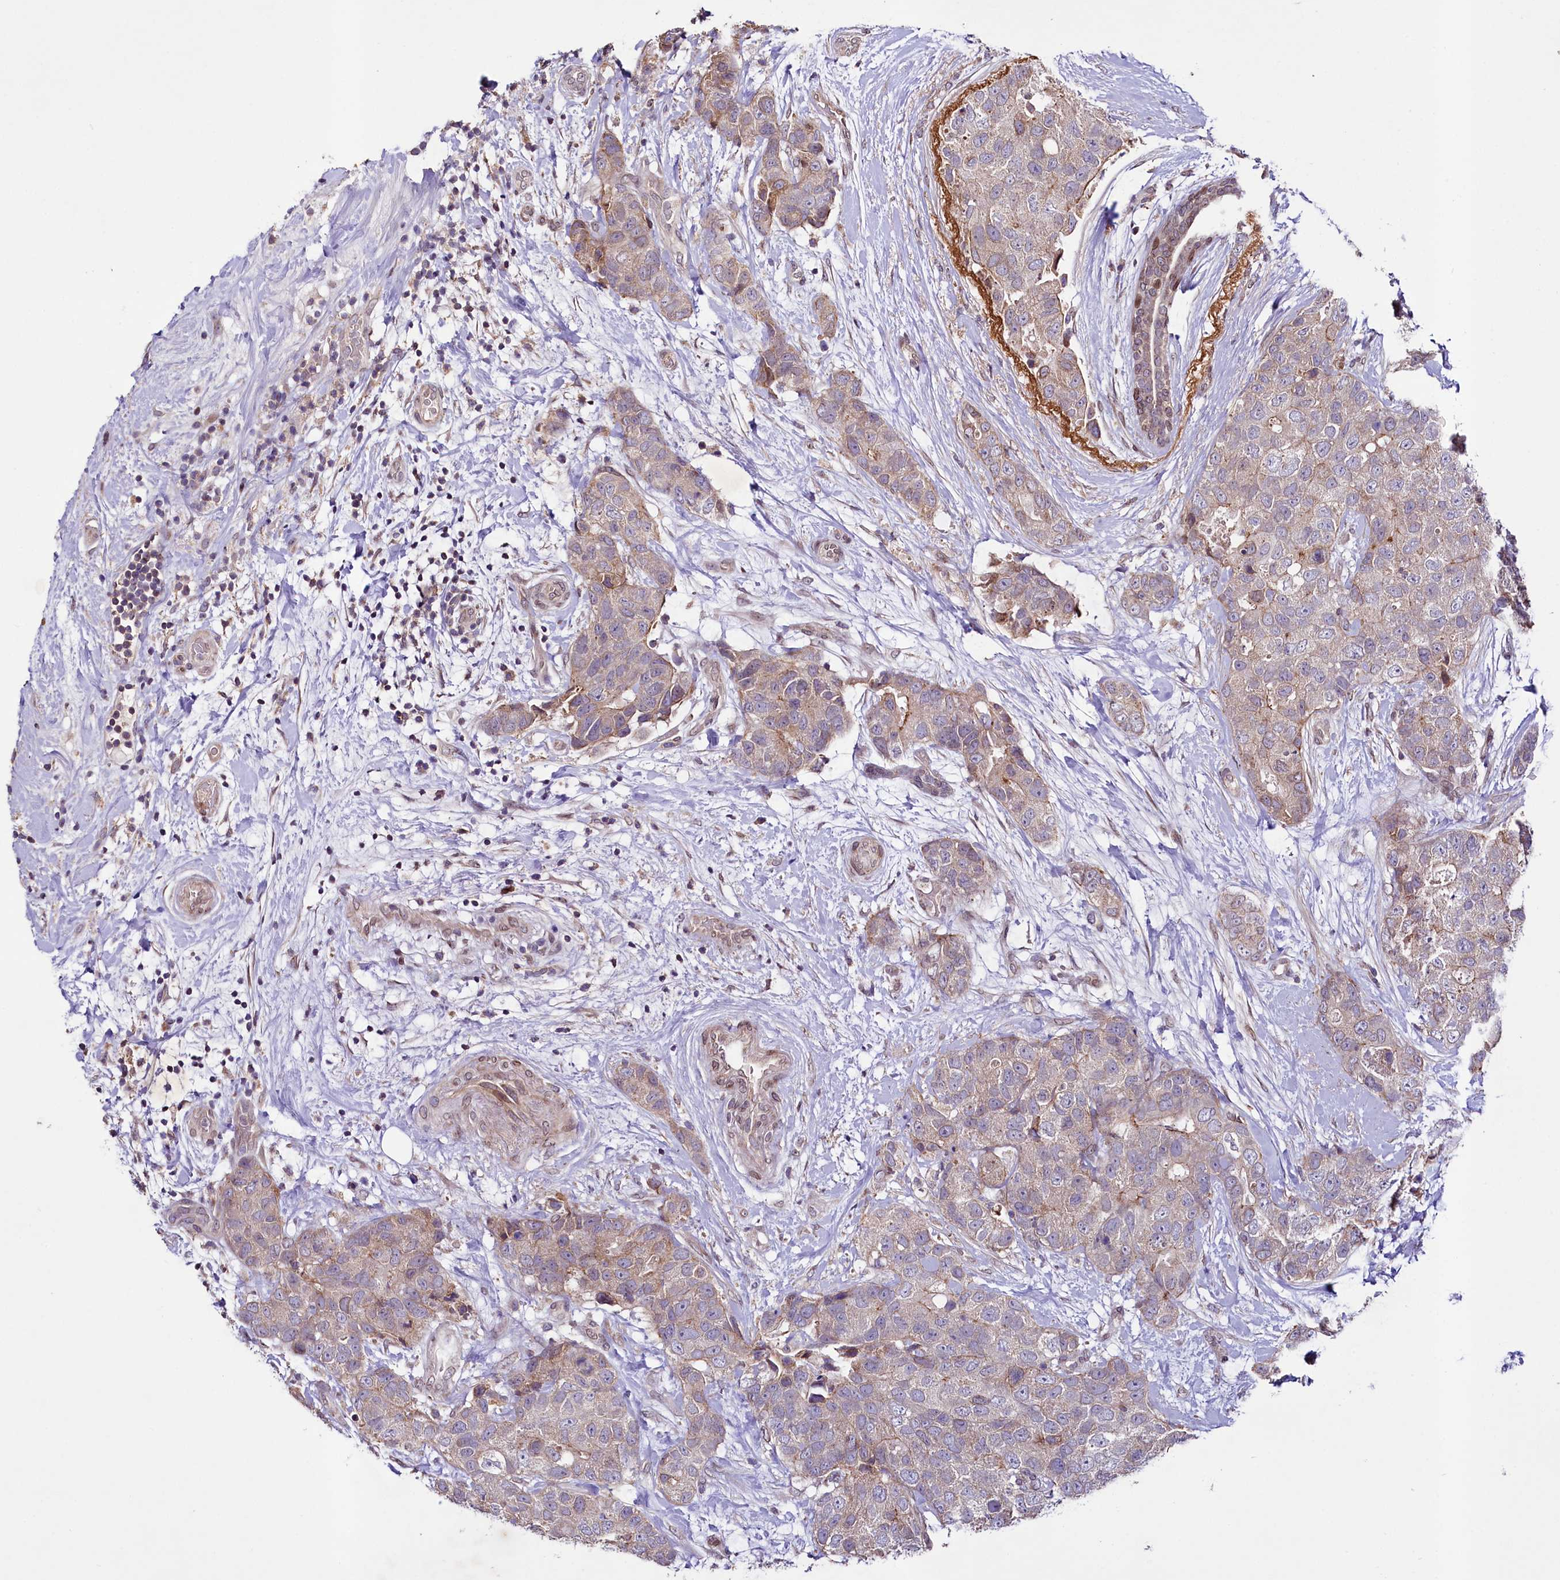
{"staining": {"intensity": "weak", "quantity": "25%-75%", "location": "cytoplasmic/membranous"}, "tissue": "breast cancer", "cell_type": "Tumor cells", "image_type": "cancer", "snomed": [{"axis": "morphology", "description": "Duct carcinoma"}, {"axis": "topography", "description": "Breast"}], "caption": "Tumor cells show low levels of weak cytoplasmic/membranous expression in approximately 25%-75% of cells in breast cancer (invasive ductal carcinoma).", "gene": "ZNF226", "patient": {"sex": "female", "age": 62}}